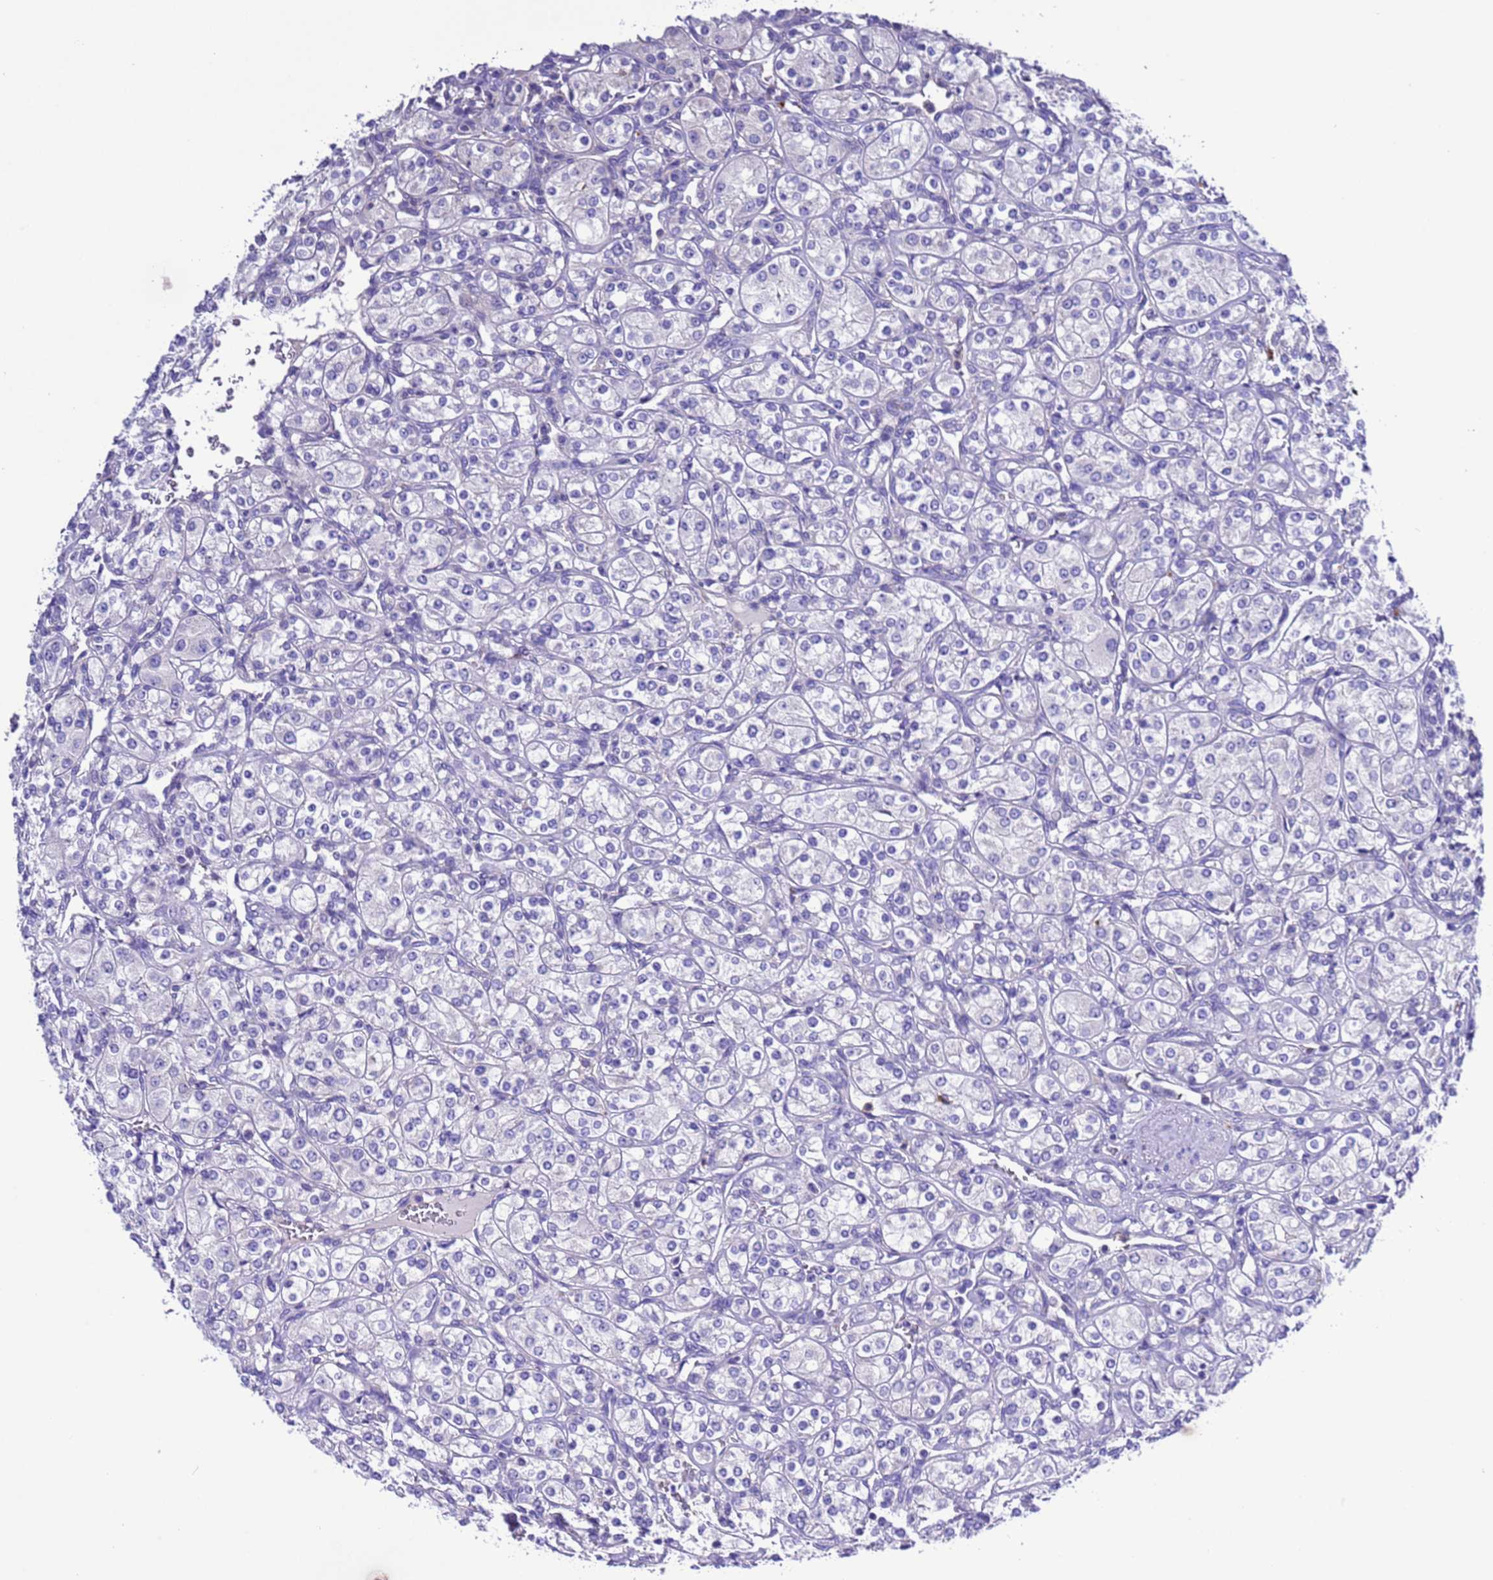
{"staining": {"intensity": "negative", "quantity": "none", "location": "none"}, "tissue": "renal cancer", "cell_type": "Tumor cells", "image_type": "cancer", "snomed": [{"axis": "morphology", "description": "Adenocarcinoma, NOS"}, {"axis": "topography", "description": "Kidney"}], "caption": "A high-resolution histopathology image shows immunohistochemistry (IHC) staining of renal cancer, which shows no significant staining in tumor cells.", "gene": "KICS2", "patient": {"sex": "male", "age": 77}}